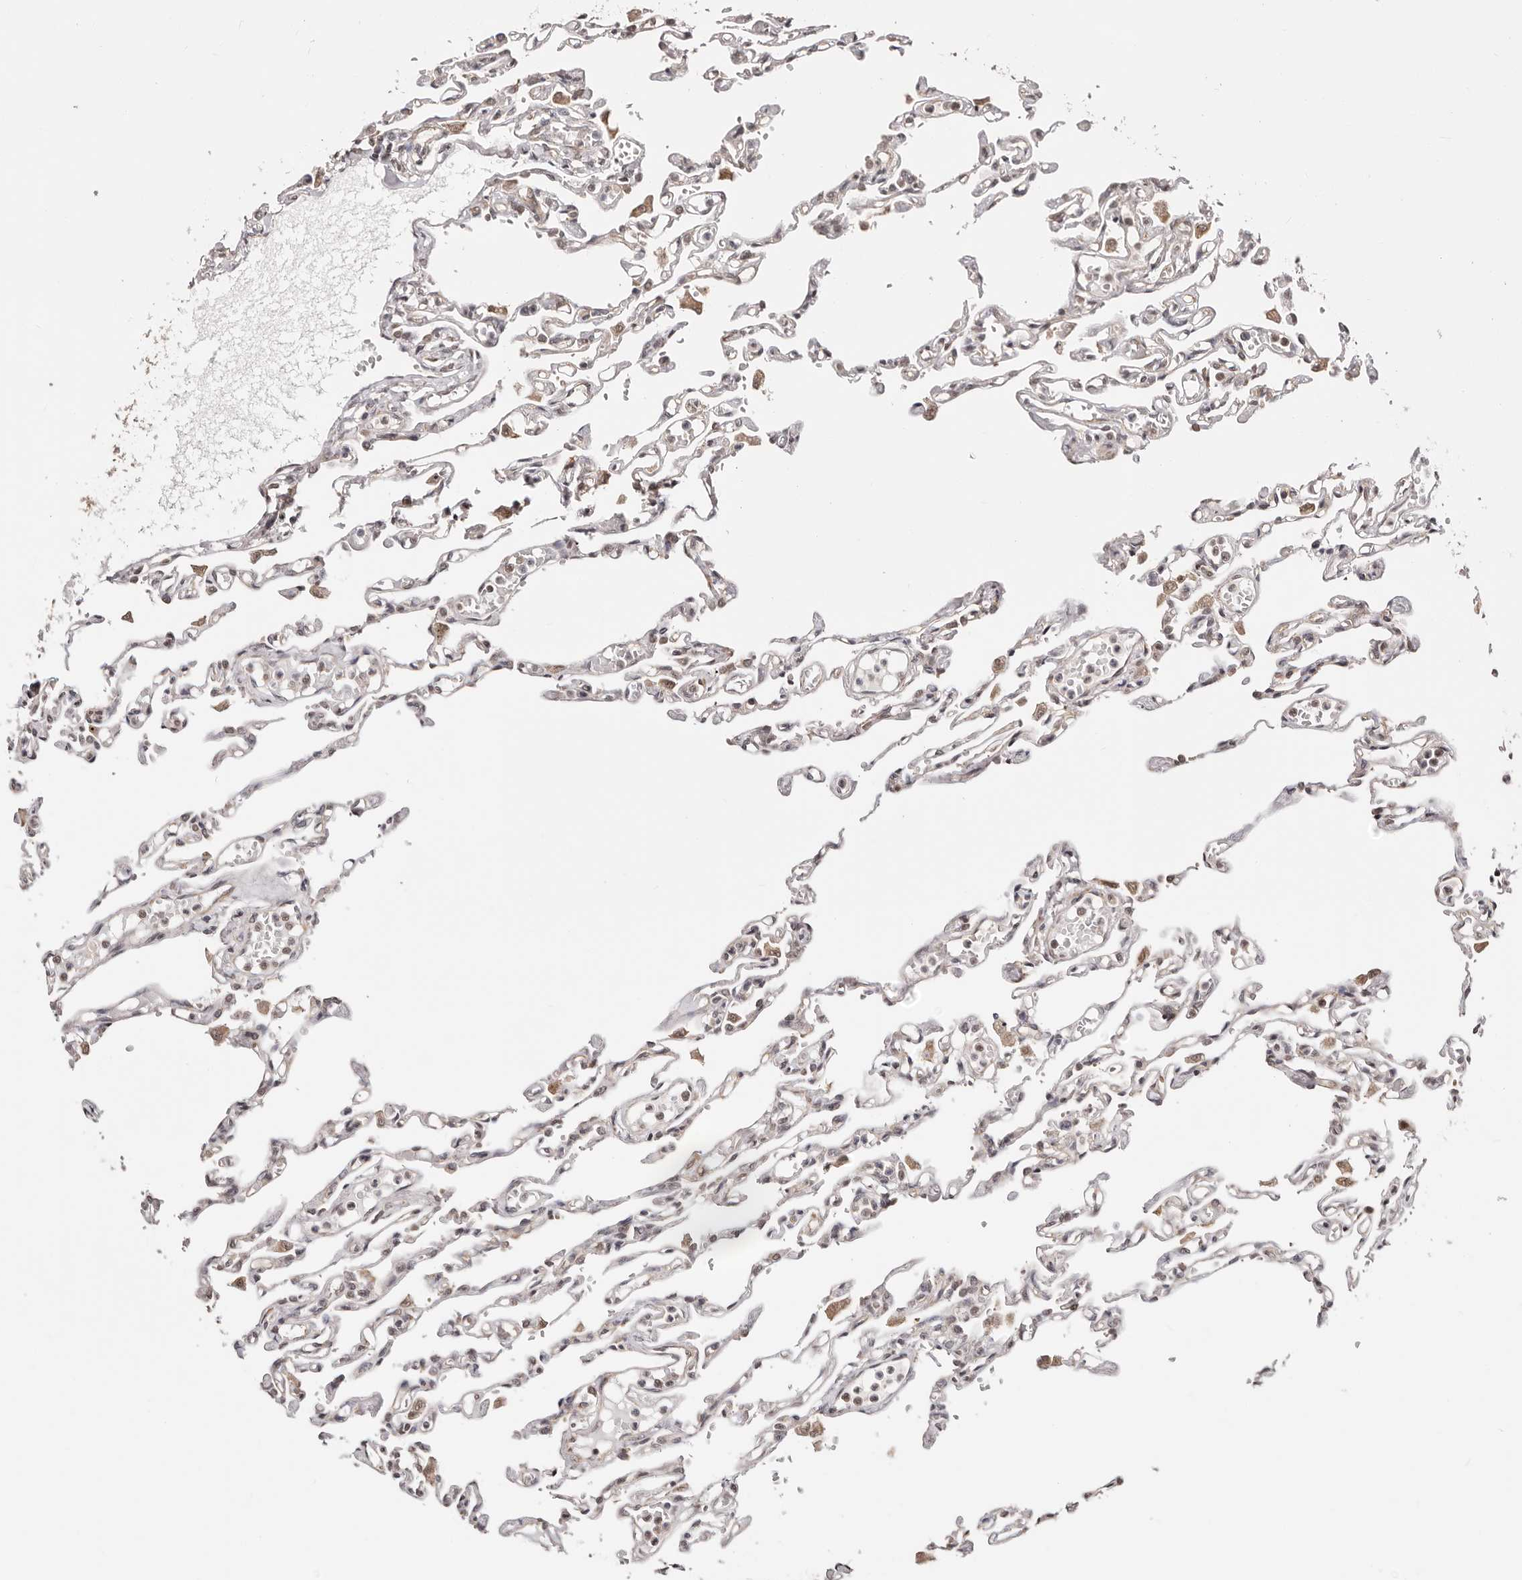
{"staining": {"intensity": "weak", "quantity": "<25%", "location": "cytoplasmic/membranous"}, "tissue": "lung", "cell_type": "Alveolar cells", "image_type": "normal", "snomed": [{"axis": "morphology", "description": "Normal tissue, NOS"}, {"axis": "topography", "description": "Lung"}], "caption": "Alveolar cells are negative for brown protein staining in unremarkable lung. (DAB immunohistochemistry visualized using brightfield microscopy, high magnification).", "gene": "CTNNBL1", "patient": {"sex": "male", "age": 21}}